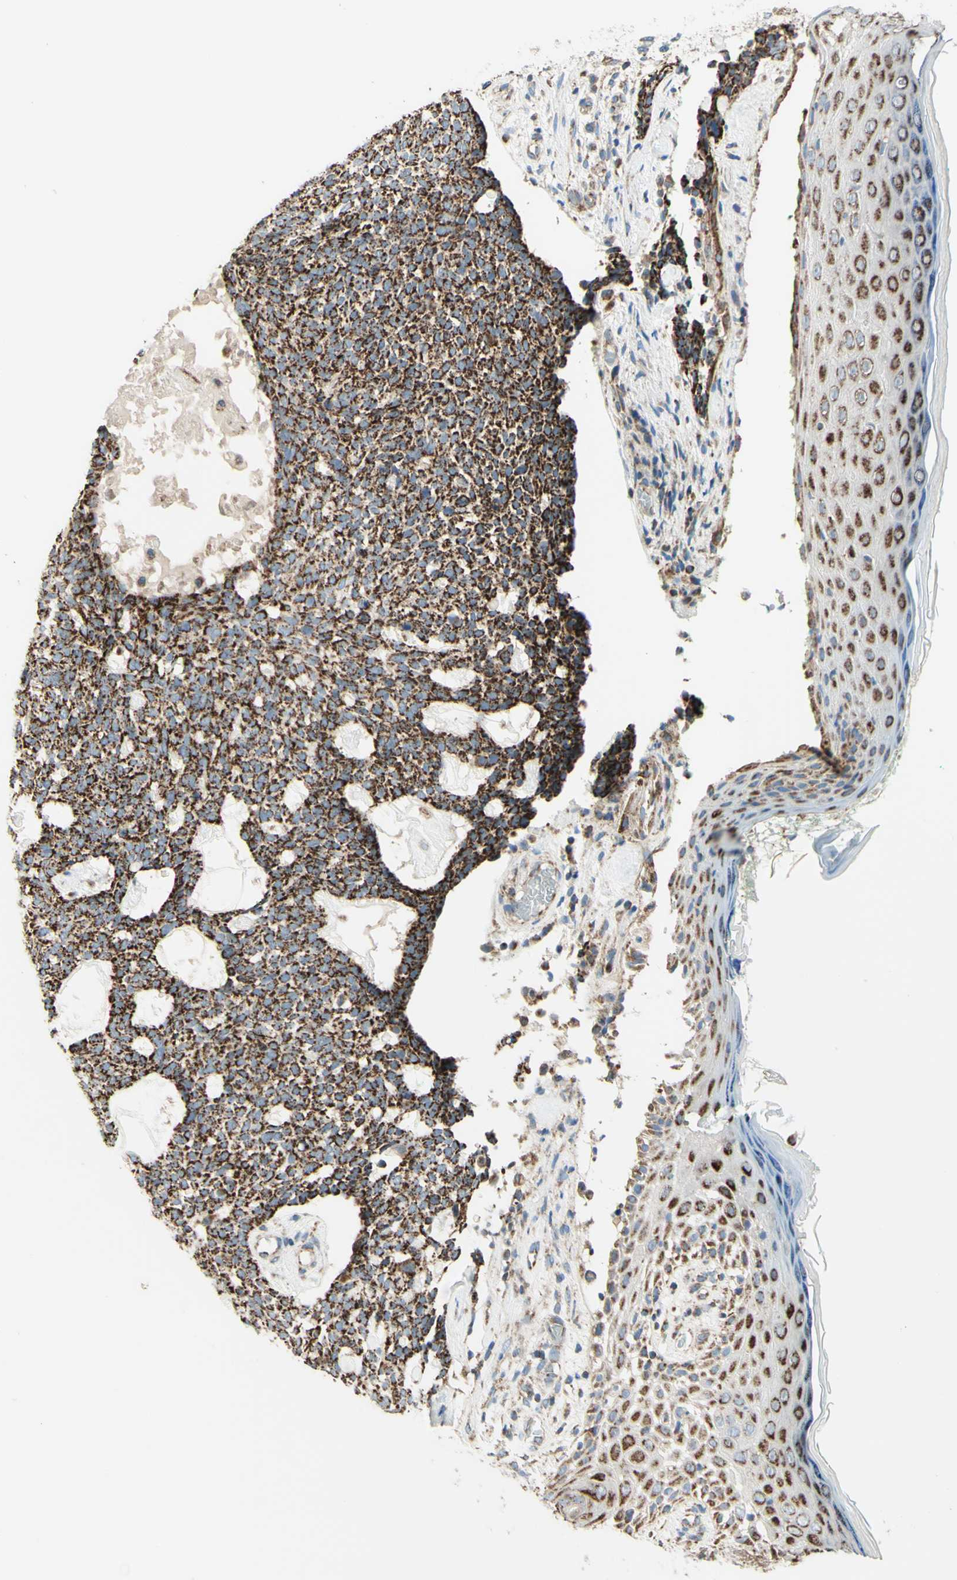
{"staining": {"intensity": "strong", "quantity": ">75%", "location": "cytoplasmic/membranous"}, "tissue": "skin cancer", "cell_type": "Tumor cells", "image_type": "cancer", "snomed": [{"axis": "morphology", "description": "Basal cell carcinoma"}, {"axis": "topography", "description": "Skin"}], "caption": "An immunohistochemistry (IHC) photomicrograph of tumor tissue is shown. Protein staining in brown highlights strong cytoplasmic/membranous positivity in skin cancer within tumor cells. The staining is performed using DAB (3,3'-diaminobenzidine) brown chromogen to label protein expression. The nuclei are counter-stained blue using hematoxylin.", "gene": "ARMC10", "patient": {"sex": "female", "age": 84}}